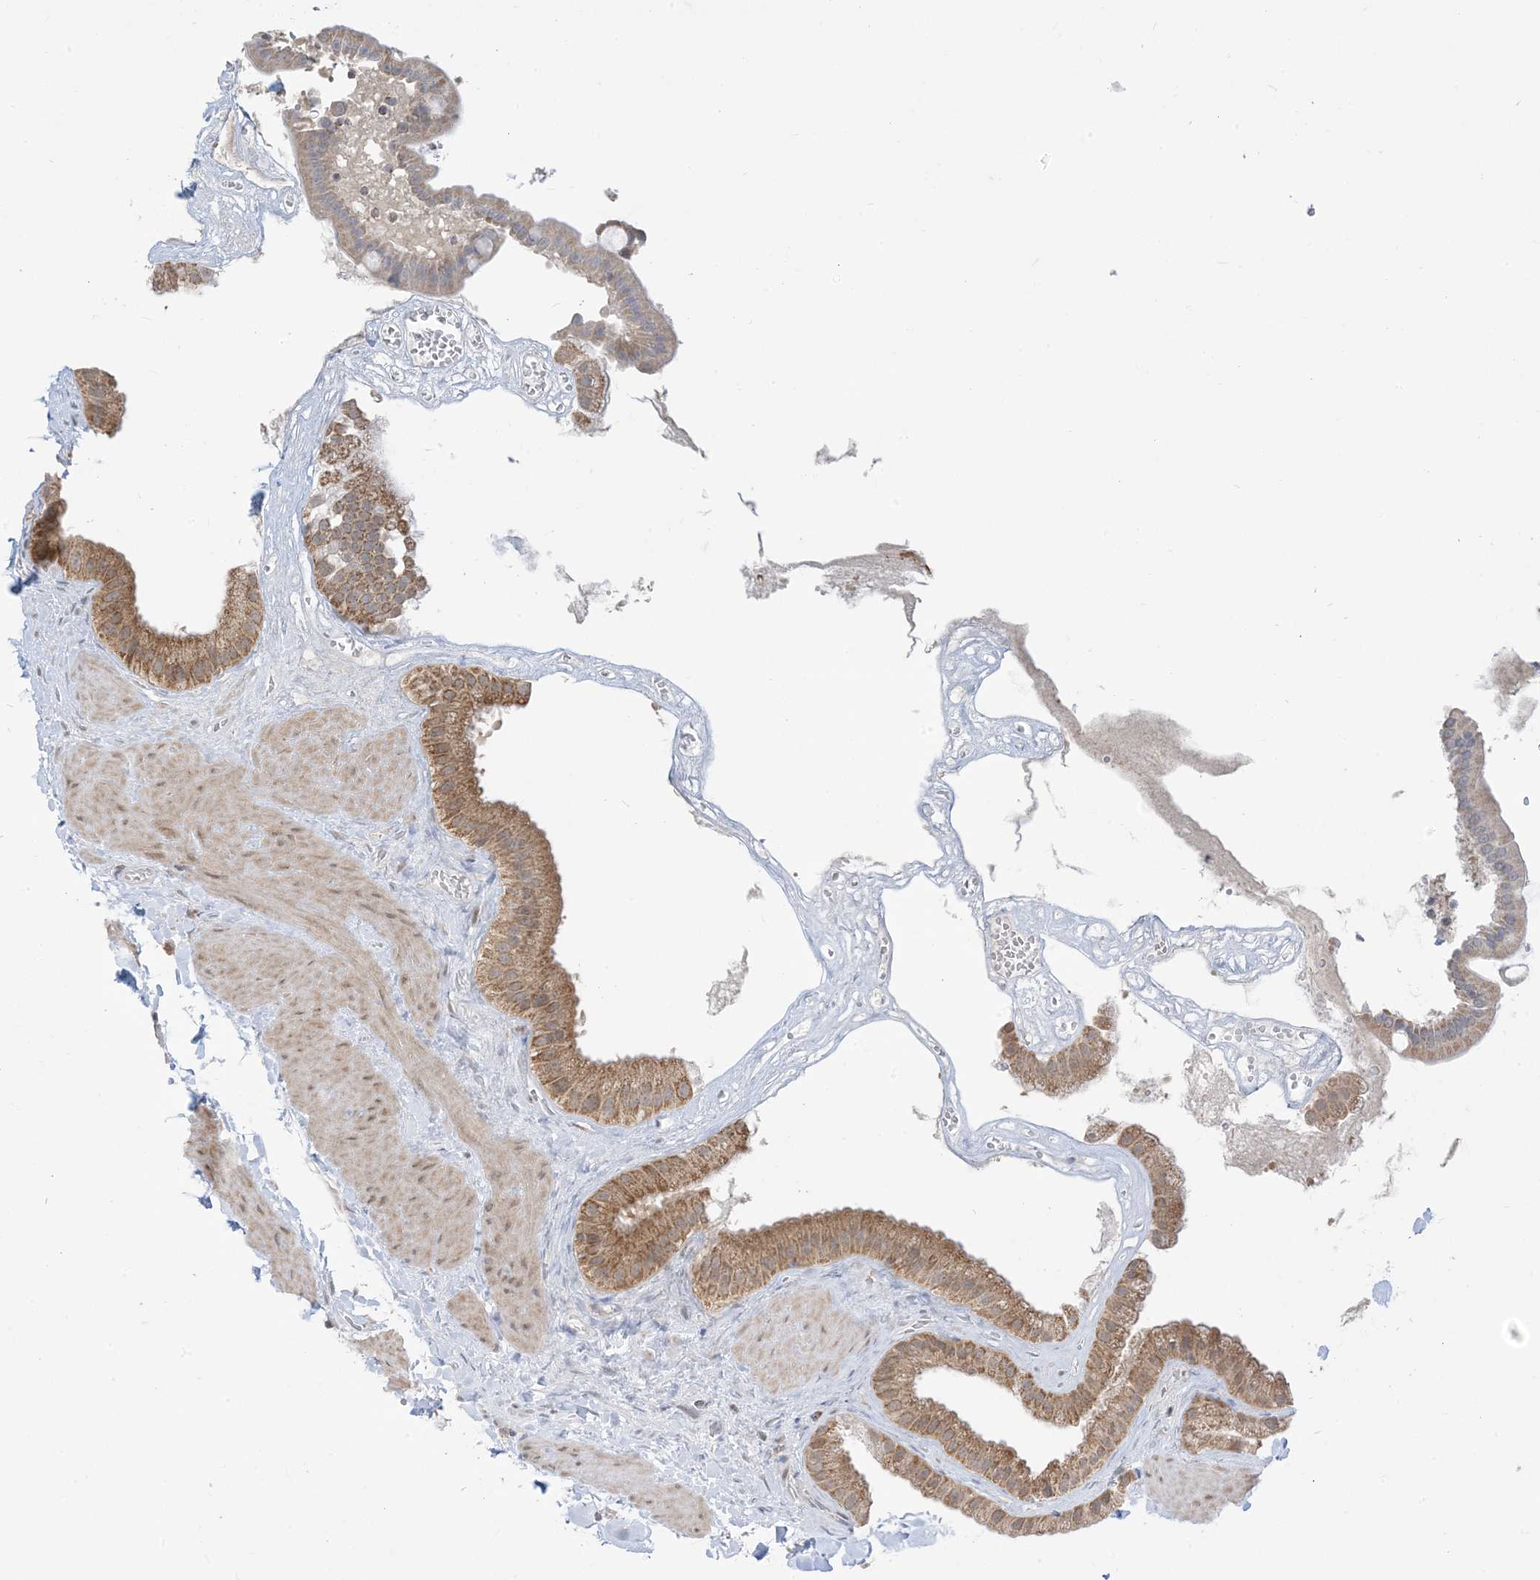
{"staining": {"intensity": "moderate", "quantity": ">75%", "location": "cytoplasmic/membranous"}, "tissue": "gallbladder", "cell_type": "Glandular cells", "image_type": "normal", "snomed": [{"axis": "morphology", "description": "Normal tissue, NOS"}, {"axis": "topography", "description": "Gallbladder"}], "caption": "This image shows immunohistochemistry (IHC) staining of benign gallbladder, with medium moderate cytoplasmic/membranous staining in approximately >75% of glandular cells.", "gene": "KANSL3", "patient": {"sex": "male", "age": 55}}